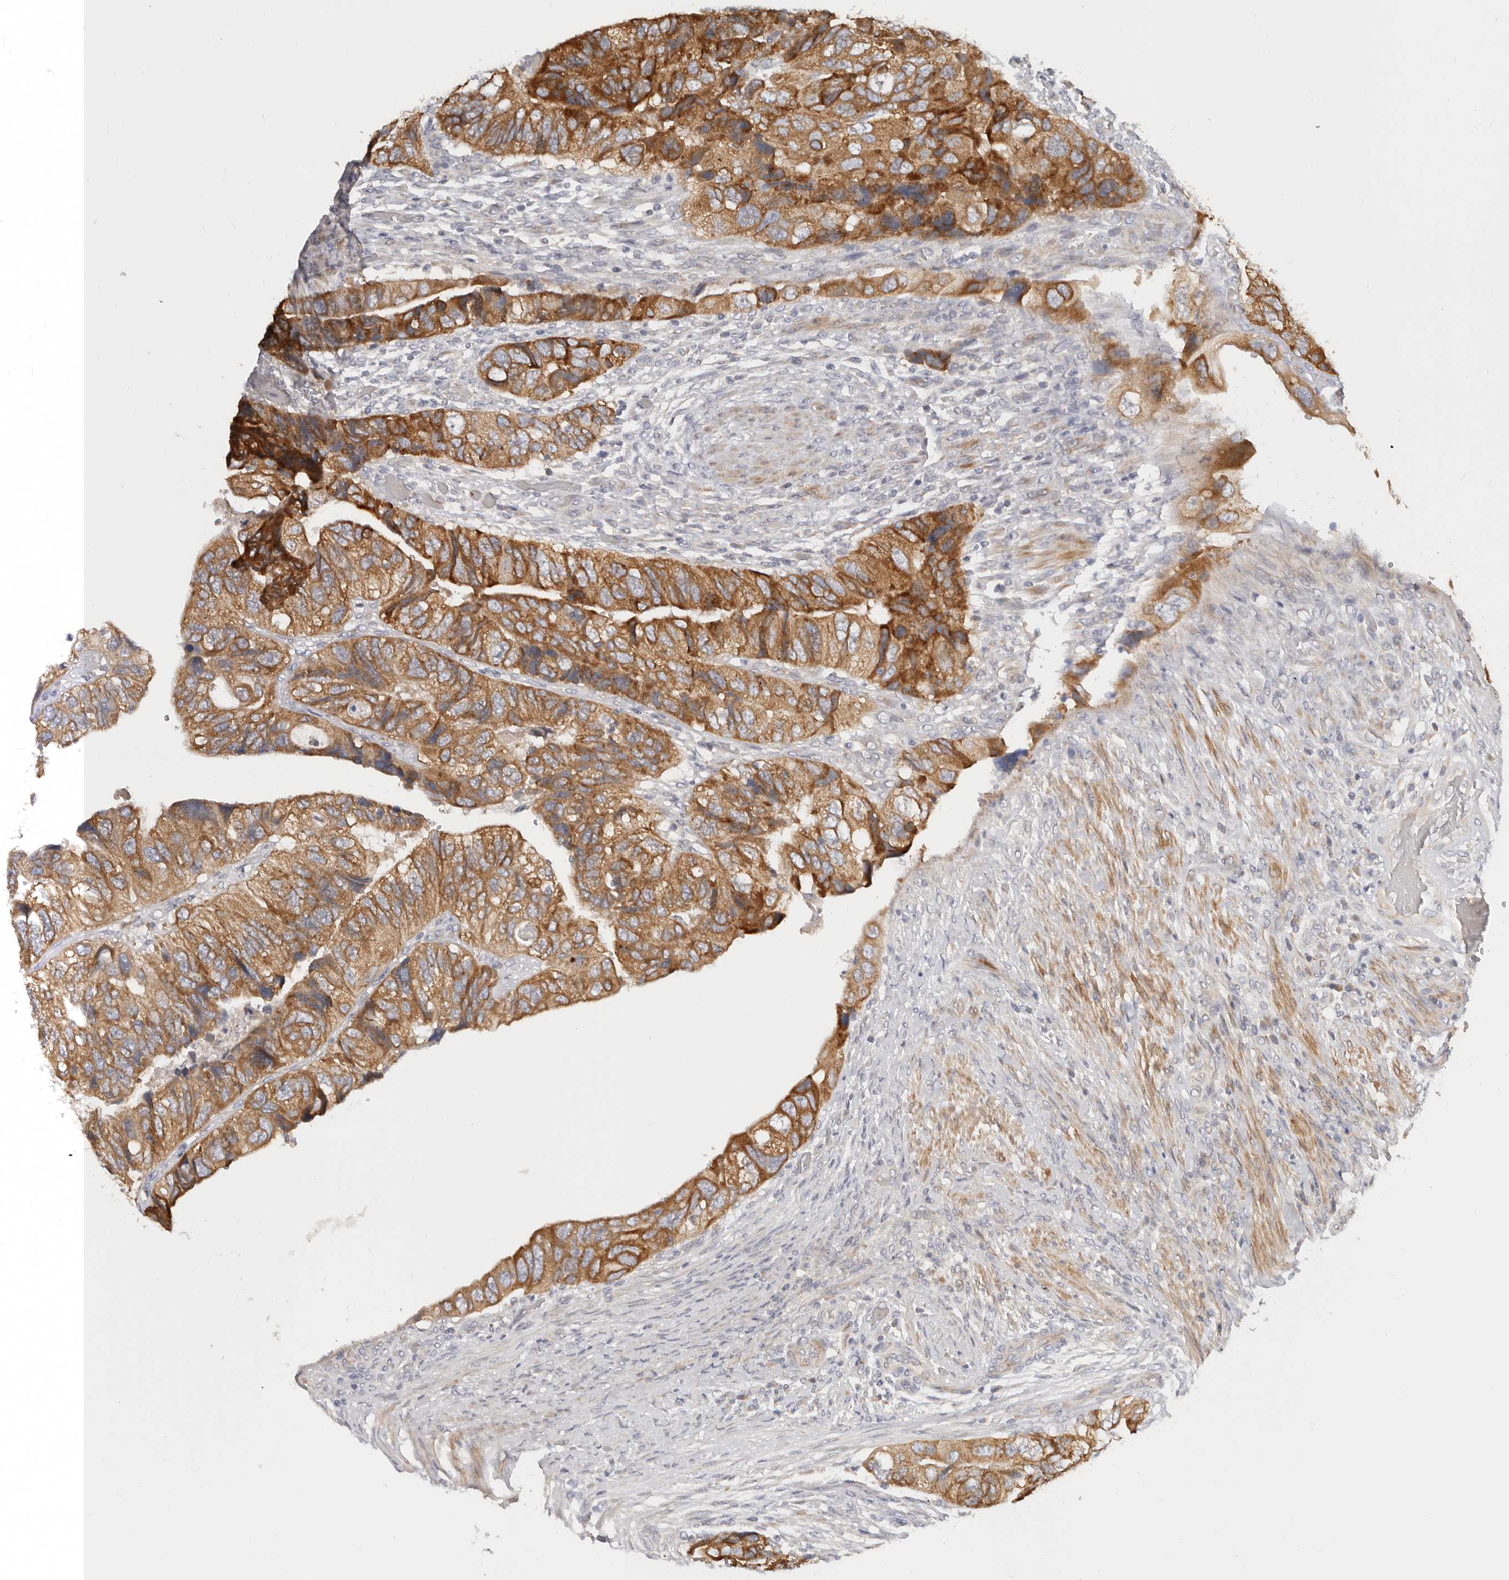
{"staining": {"intensity": "moderate", "quantity": ">75%", "location": "cytoplasmic/membranous"}, "tissue": "colorectal cancer", "cell_type": "Tumor cells", "image_type": "cancer", "snomed": [{"axis": "morphology", "description": "Adenocarcinoma, NOS"}, {"axis": "topography", "description": "Rectum"}], "caption": "Immunohistochemistry (IHC) staining of colorectal adenocarcinoma, which reveals medium levels of moderate cytoplasmic/membranous positivity in about >75% of tumor cells indicating moderate cytoplasmic/membranous protein expression. The staining was performed using DAB (3,3'-diaminobenzidine) (brown) for protein detection and nuclei were counterstained in hematoxylin (blue).", "gene": "TFB2M", "patient": {"sex": "male", "age": 63}}